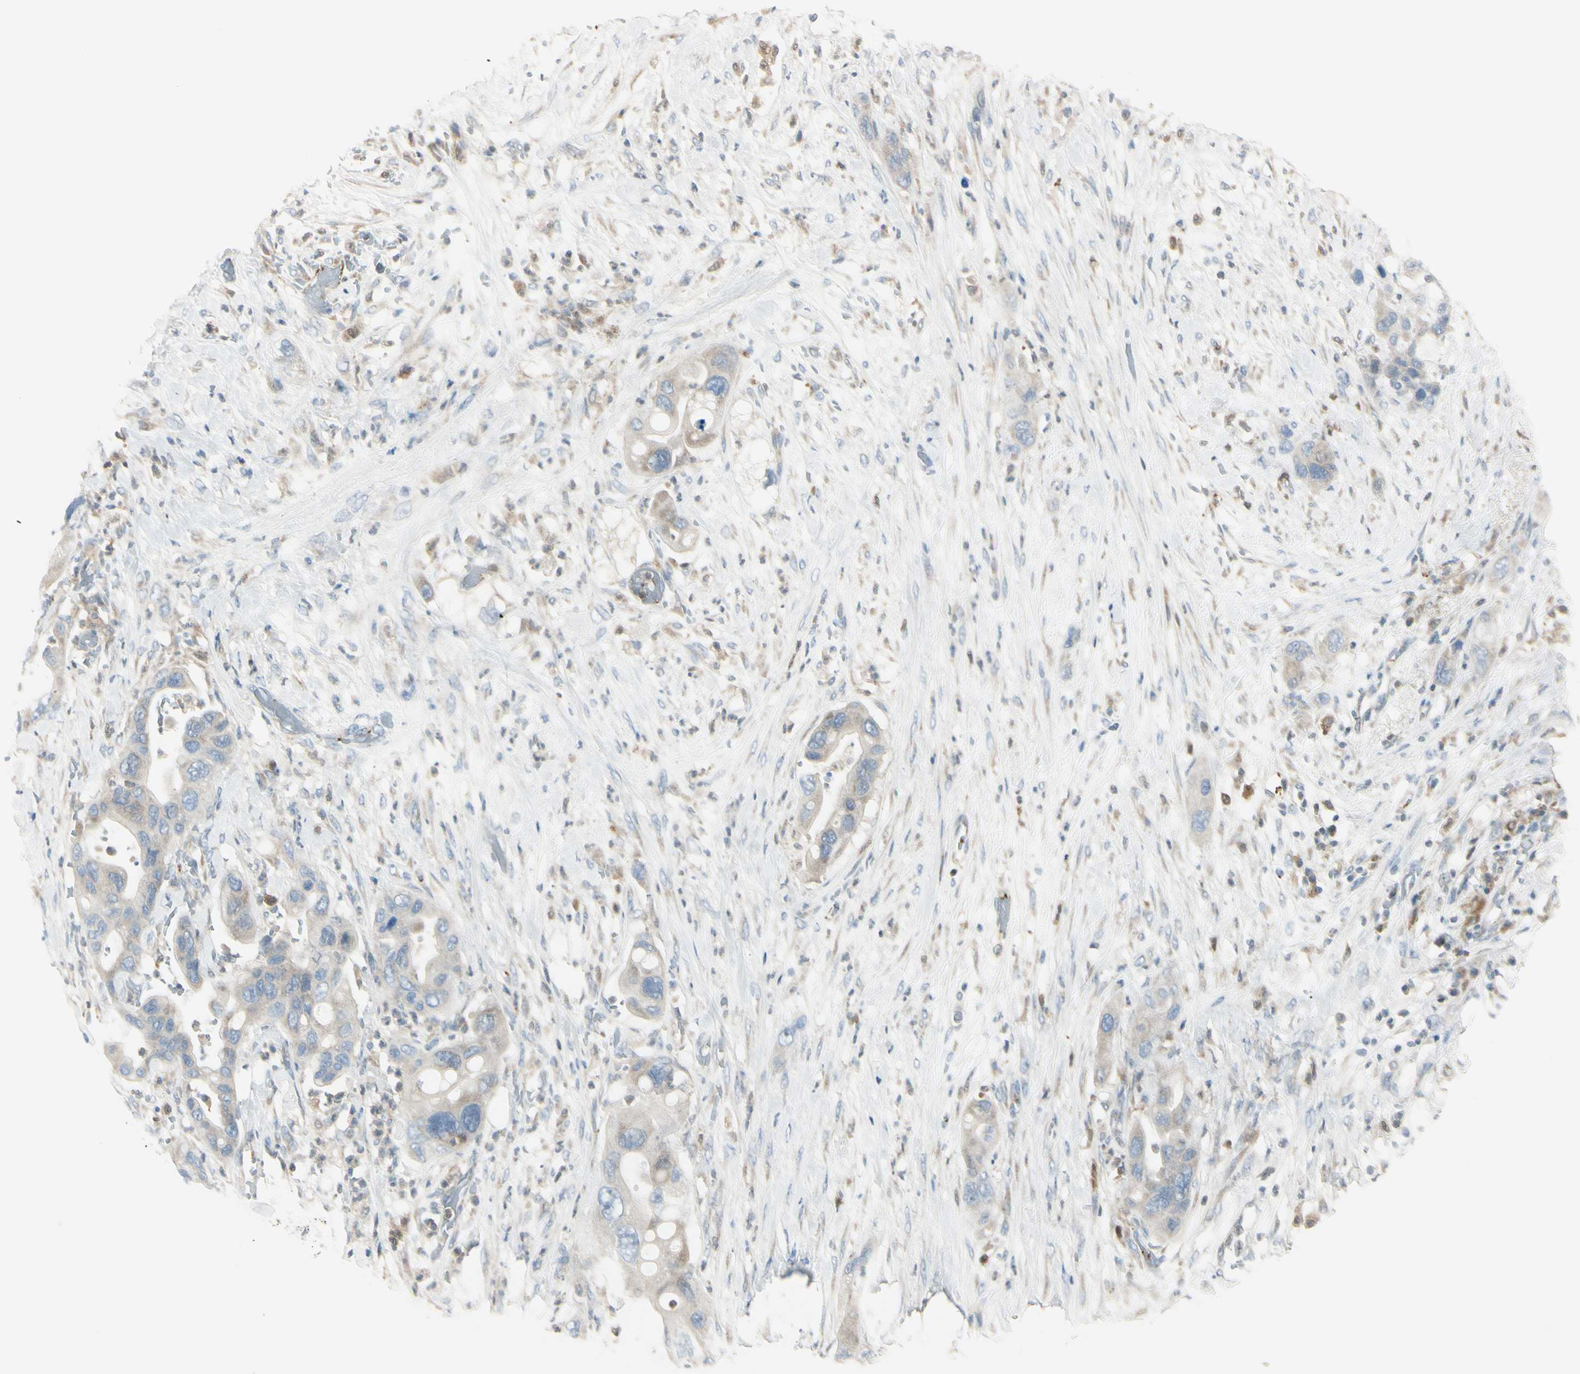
{"staining": {"intensity": "weak", "quantity": ">75%", "location": "cytoplasmic/membranous"}, "tissue": "pancreatic cancer", "cell_type": "Tumor cells", "image_type": "cancer", "snomed": [{"axis": "morphology", "description": "Adenocarcinoma, NOS"}, {"axis": "topography", "description": "Pancreas"}], "caption": "Immunohistochemistry (IHC) micrograph of neoplastic tissue: human pancreatic cancer stained using immunohistochemistry shows low levels of weak protein expression localized specifically in the cytoplasmic/membranous of tumor cells, appearing as a cytoplasmic/membranous brown color.", "gene": "CYRIB", "patient": {"sex": "female", "age": 71}}